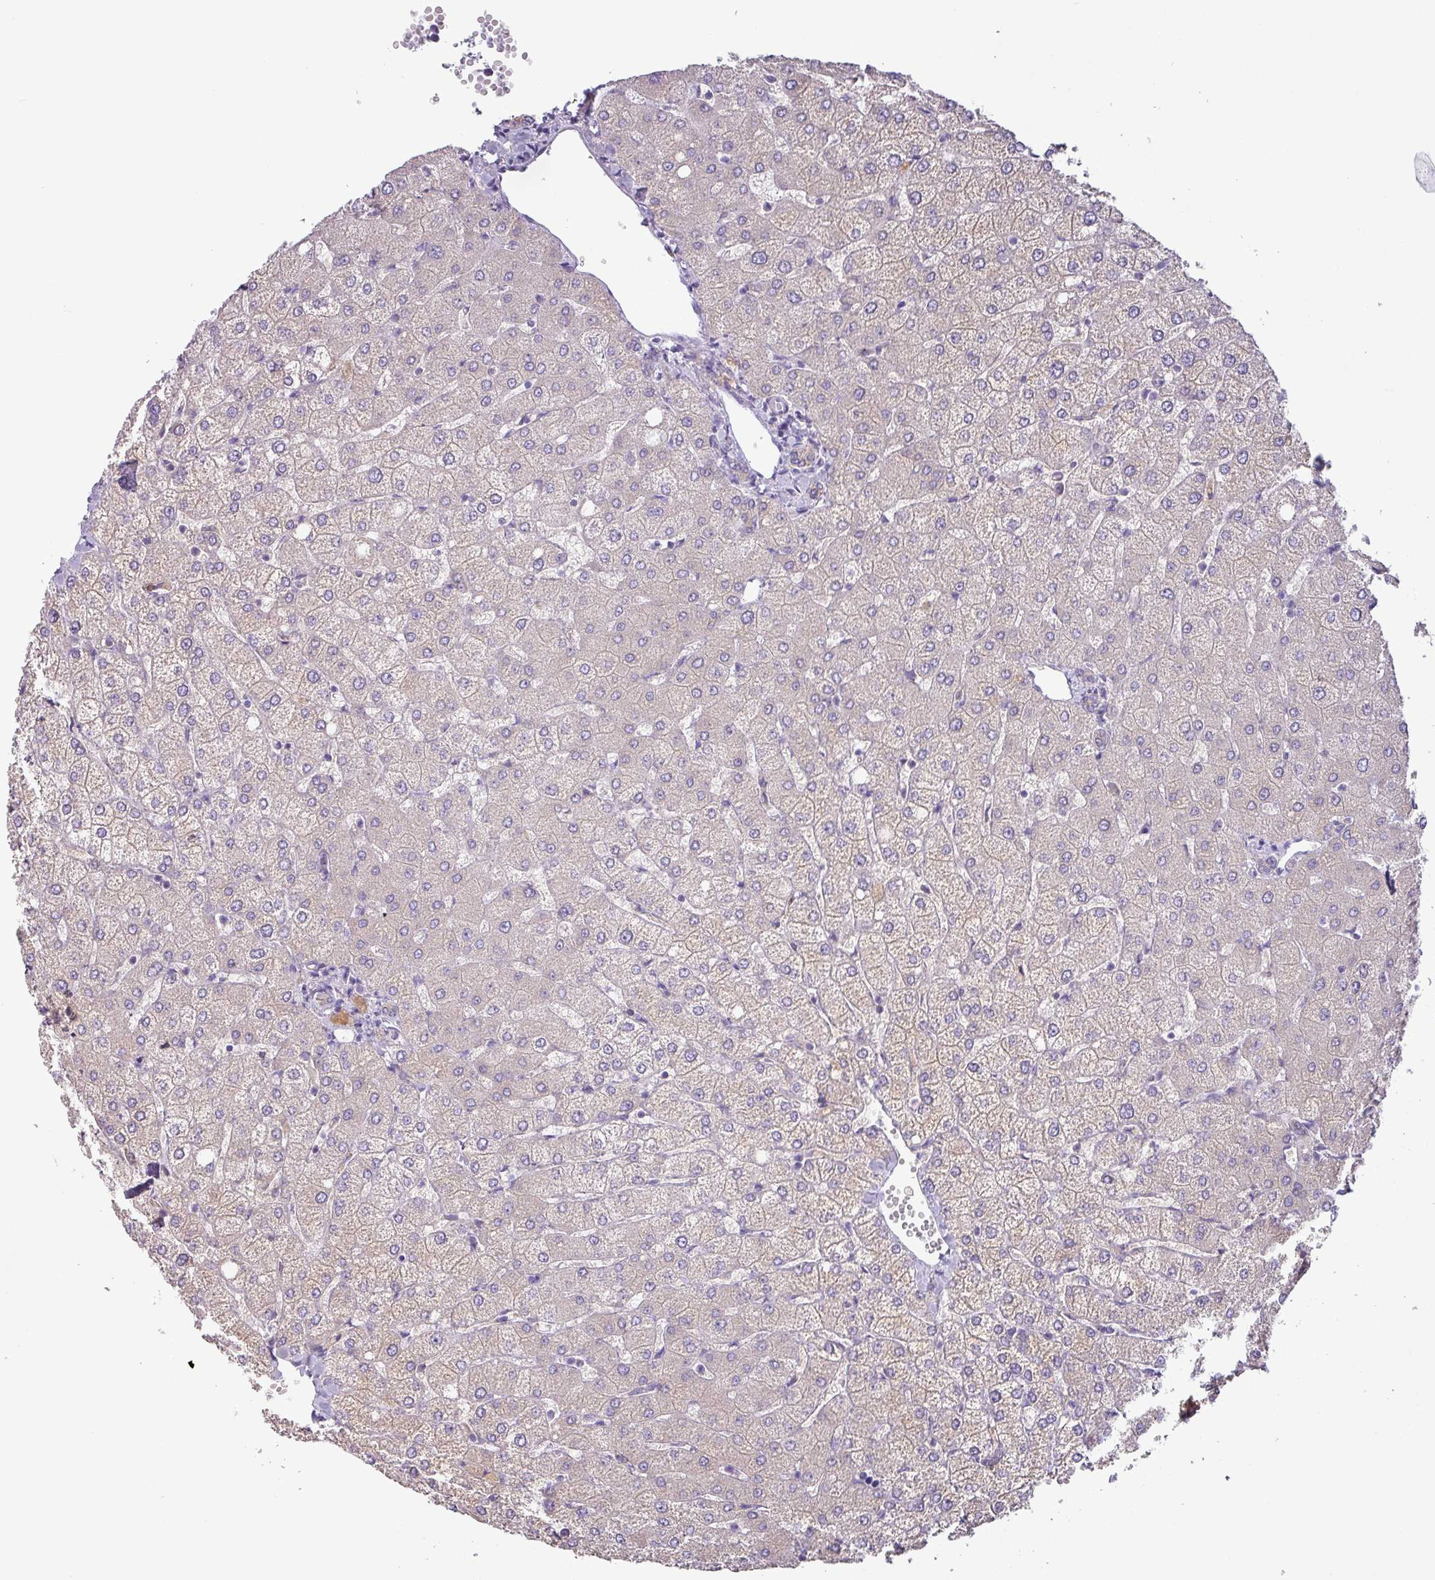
{"staining": {"intensity": "negative", "quantity": "none", "location": "none"}, "tissue": "liver", "cell_type": "Cholangiocytes", "image_type": "normal", "snomed": [{"axis": "morphology", "description": "Normal tissue, NOS"}, {"axis": "topography", "description": "Liver"}], "caption": "This image is of unremarkable liver stained with immunohistochemistry (IHC) to label a protein in brown with the nuclei are counter-stained blue. There is no expression in cholangiocytes.", "gene": "GALNT12", "patient": {"sex": "female", "age": 54}}